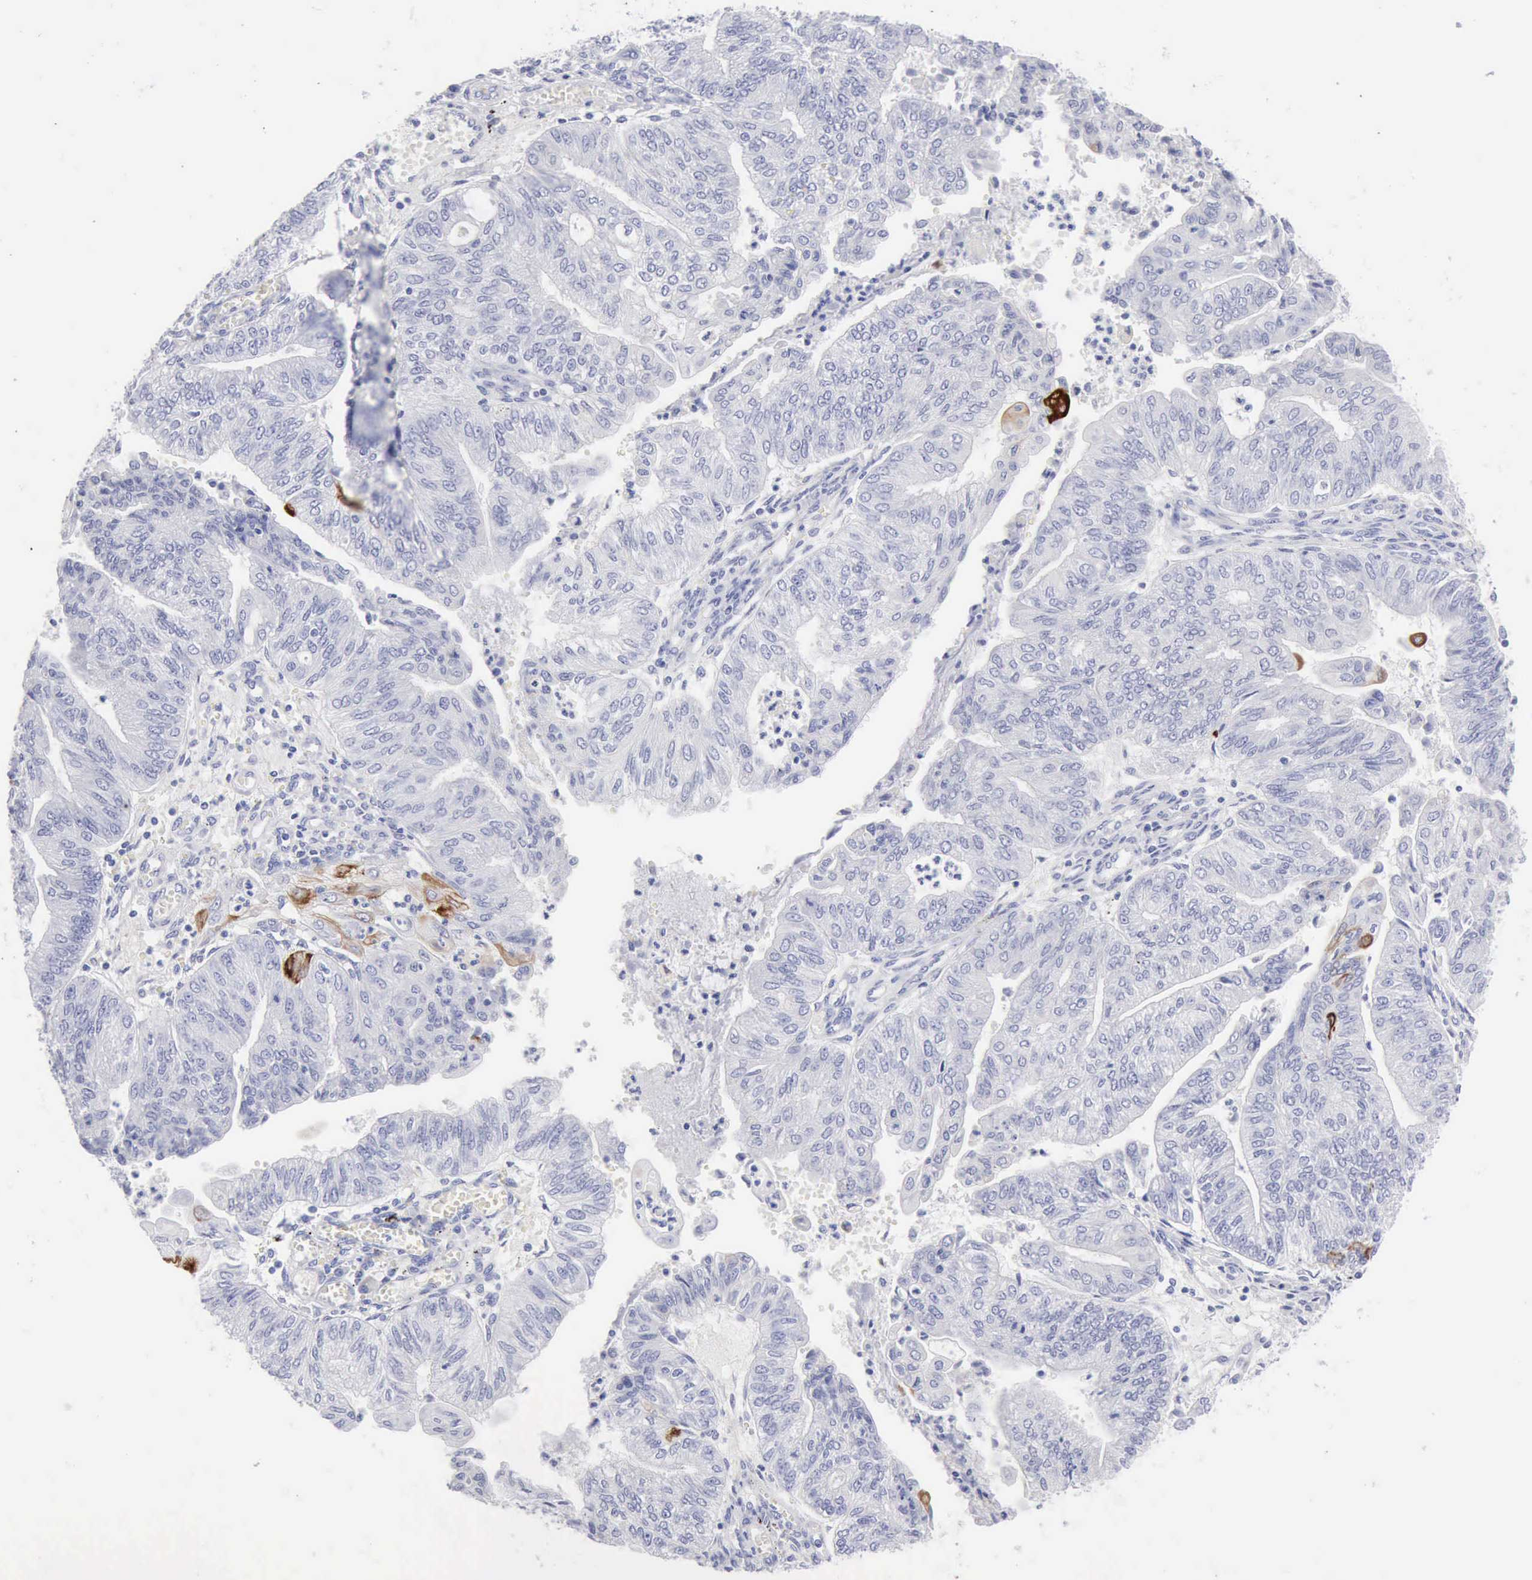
{"staining": {"intensity": "moderate", "quantity": "<25%", "location": "cytoplasmic/membranous"}, "tissue": "endometrial cancer", "cell_type": "Tumor cells", "image_type": "cancer", "snomed": [{"axis": "morphology", "description": "Adenocarcinoma, NOS"}, {"axis": "topography", "description": "Endometrium"}], "caption": "Immunohistochemistry image of human endometrial cancer (adenocarcinoma) stained for a protein (brown), which shows low levels of moderate cytoplasmic/membranous staining in approximately <25% of tumor cells.", "gene": "KRT5", "patient": {"sex": "female", "age": 59}}